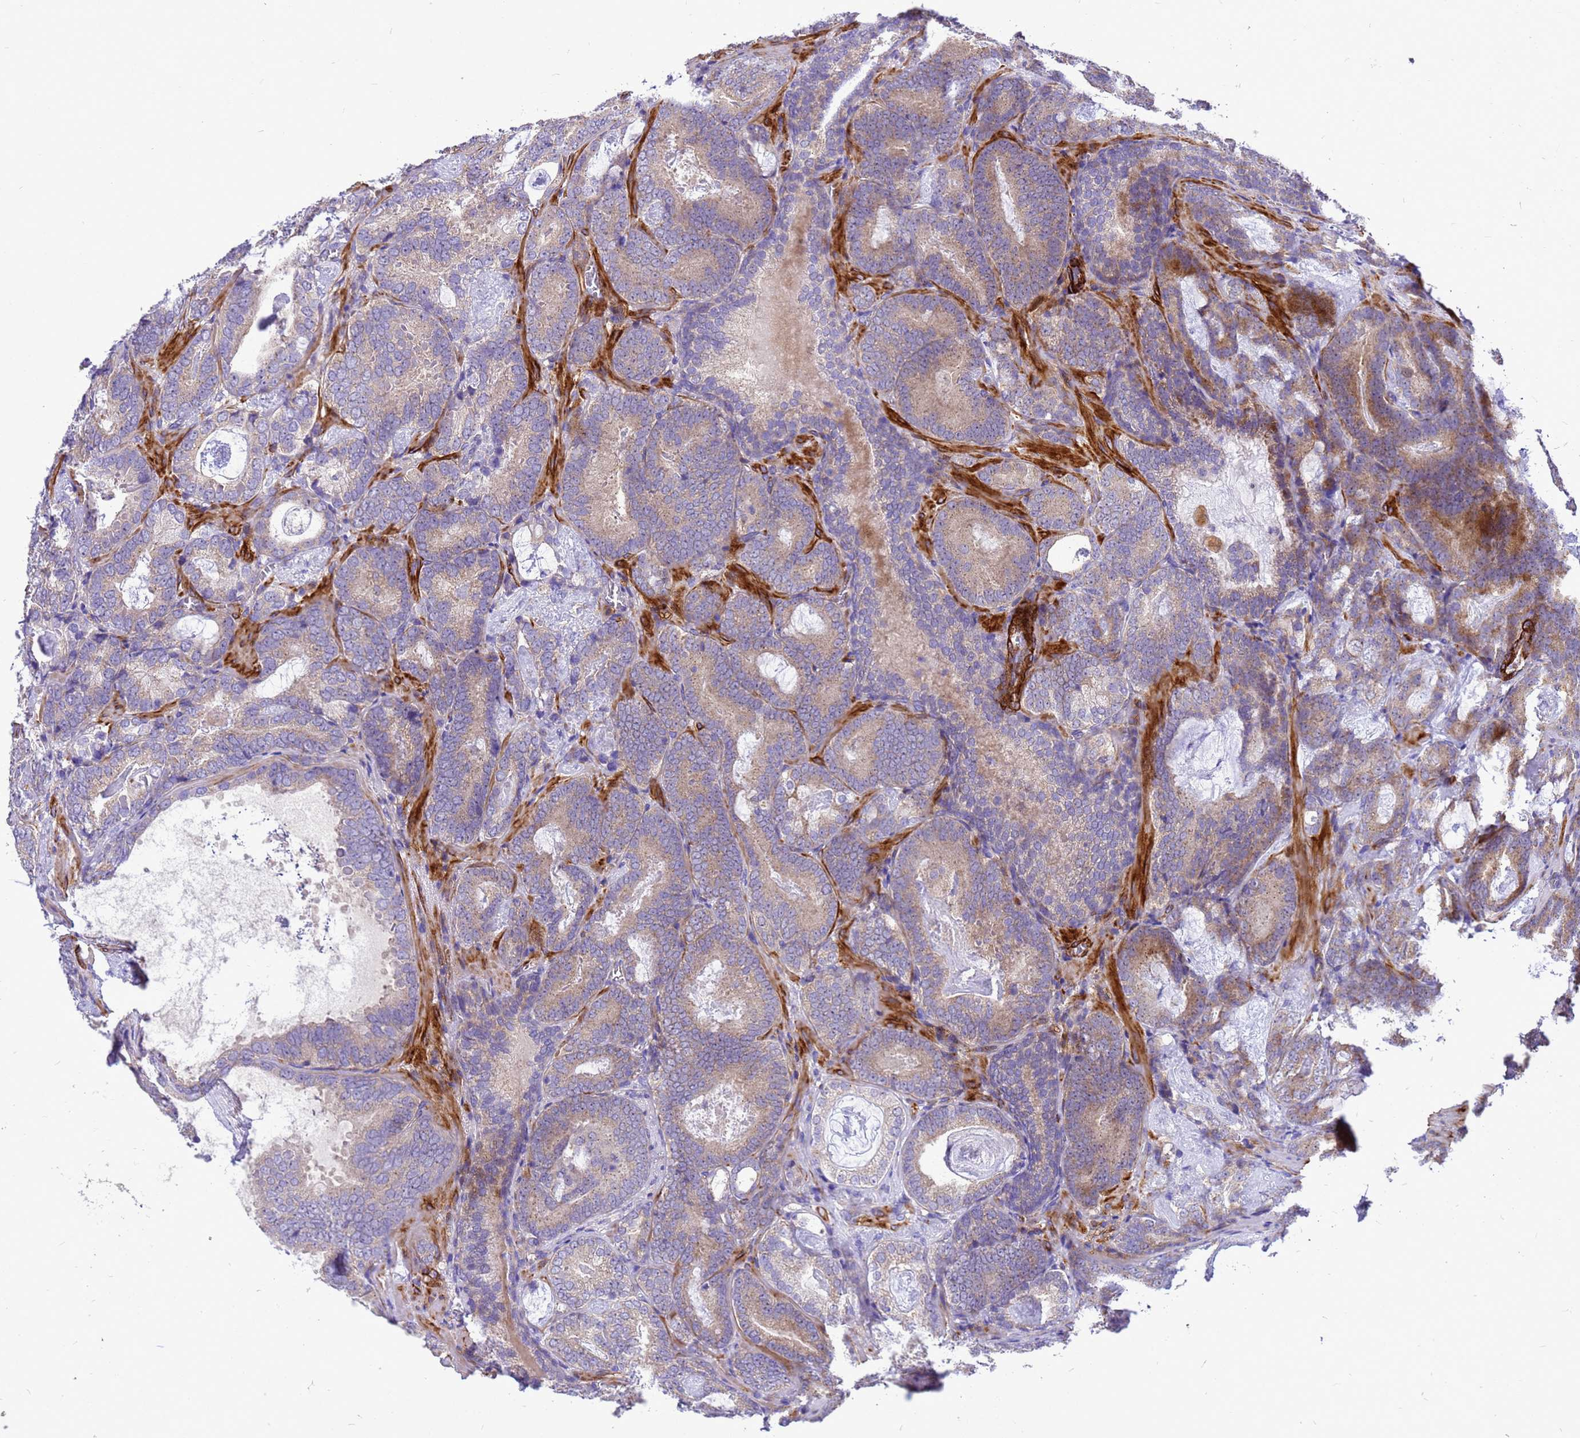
{"staining": {"intensity": "weak", "quantity": ">75%", "location": "cytoplasmic/membranous"}, "tissue": "prostate cancer", "cell_type": "Tumor cells", "image_type": "cancer", "snomed": [{"axis": "morphology", "description": "Adenocarcinoma, Low grade"}, {"axis": "topography", "description": "Prostate"}], "caption": "Prostate cancer stained for a protein displays weak cytoplasmic/membranous positivity in tumor cells.", "gene": "POP7", "patient": {"sex": "male", "age": 60}}